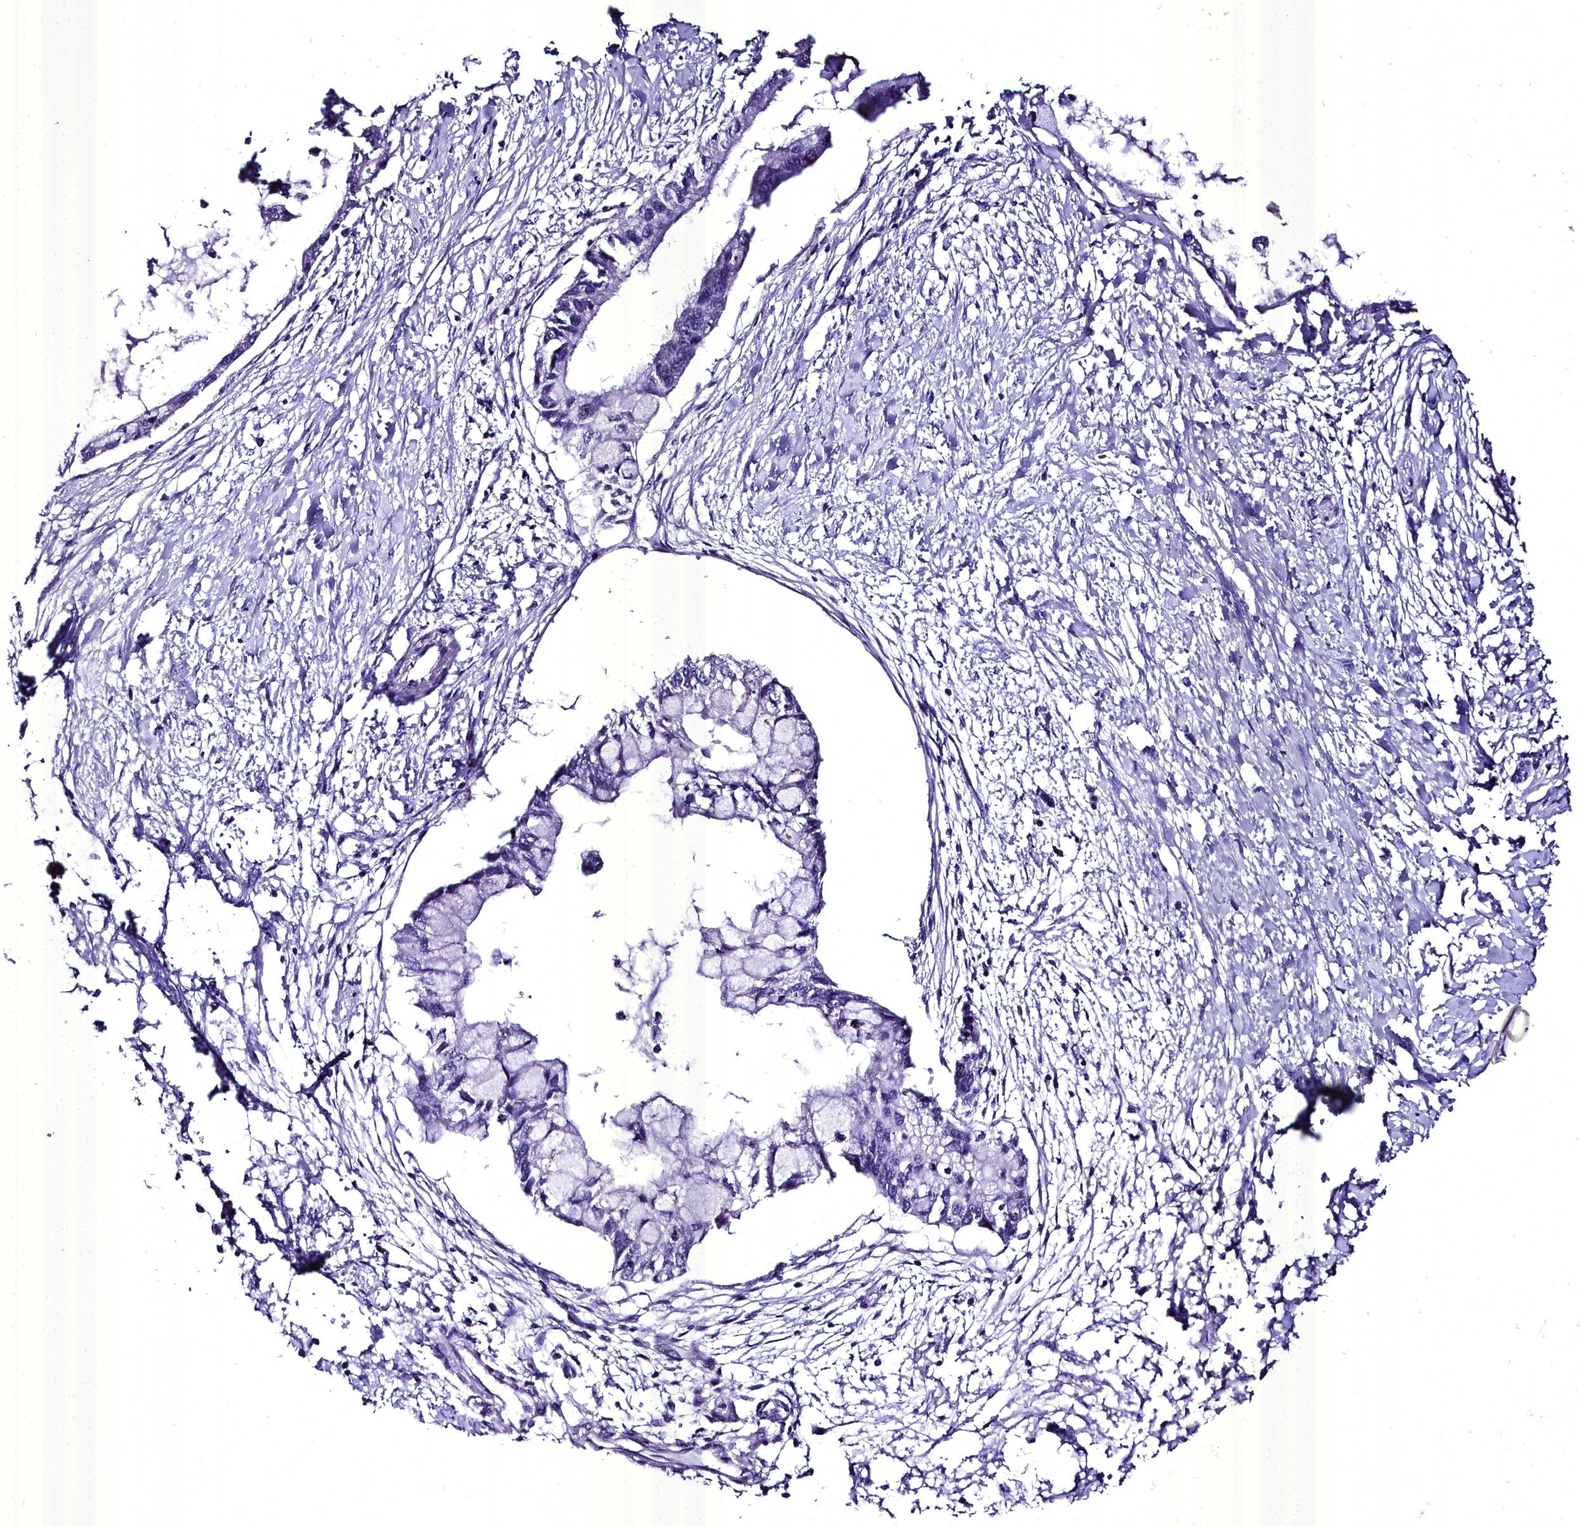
{"staining": {"intensity": "negative", "quantity": "none", "location": "none"}, "tissue": "pancreatic cancer", "cell_type": "Tumor cells", "image_type": "cancer", "snomed": [{"axis": "morphology", "description": "Adenocarcinoma, NOS"}, {"axis": "topography", "description": "Pancreas"}], "caption": "Immunohistochemistry of pancreatic cancer shows no staining in tumor cells. Brightfield microscopy of immunohistochemistry (IHC) stained with DAB (brown) and hematoxylin (blue), captured at high magnification.", "gene": "MS4A18", "patient": {"sex": "male", "age": 48}}